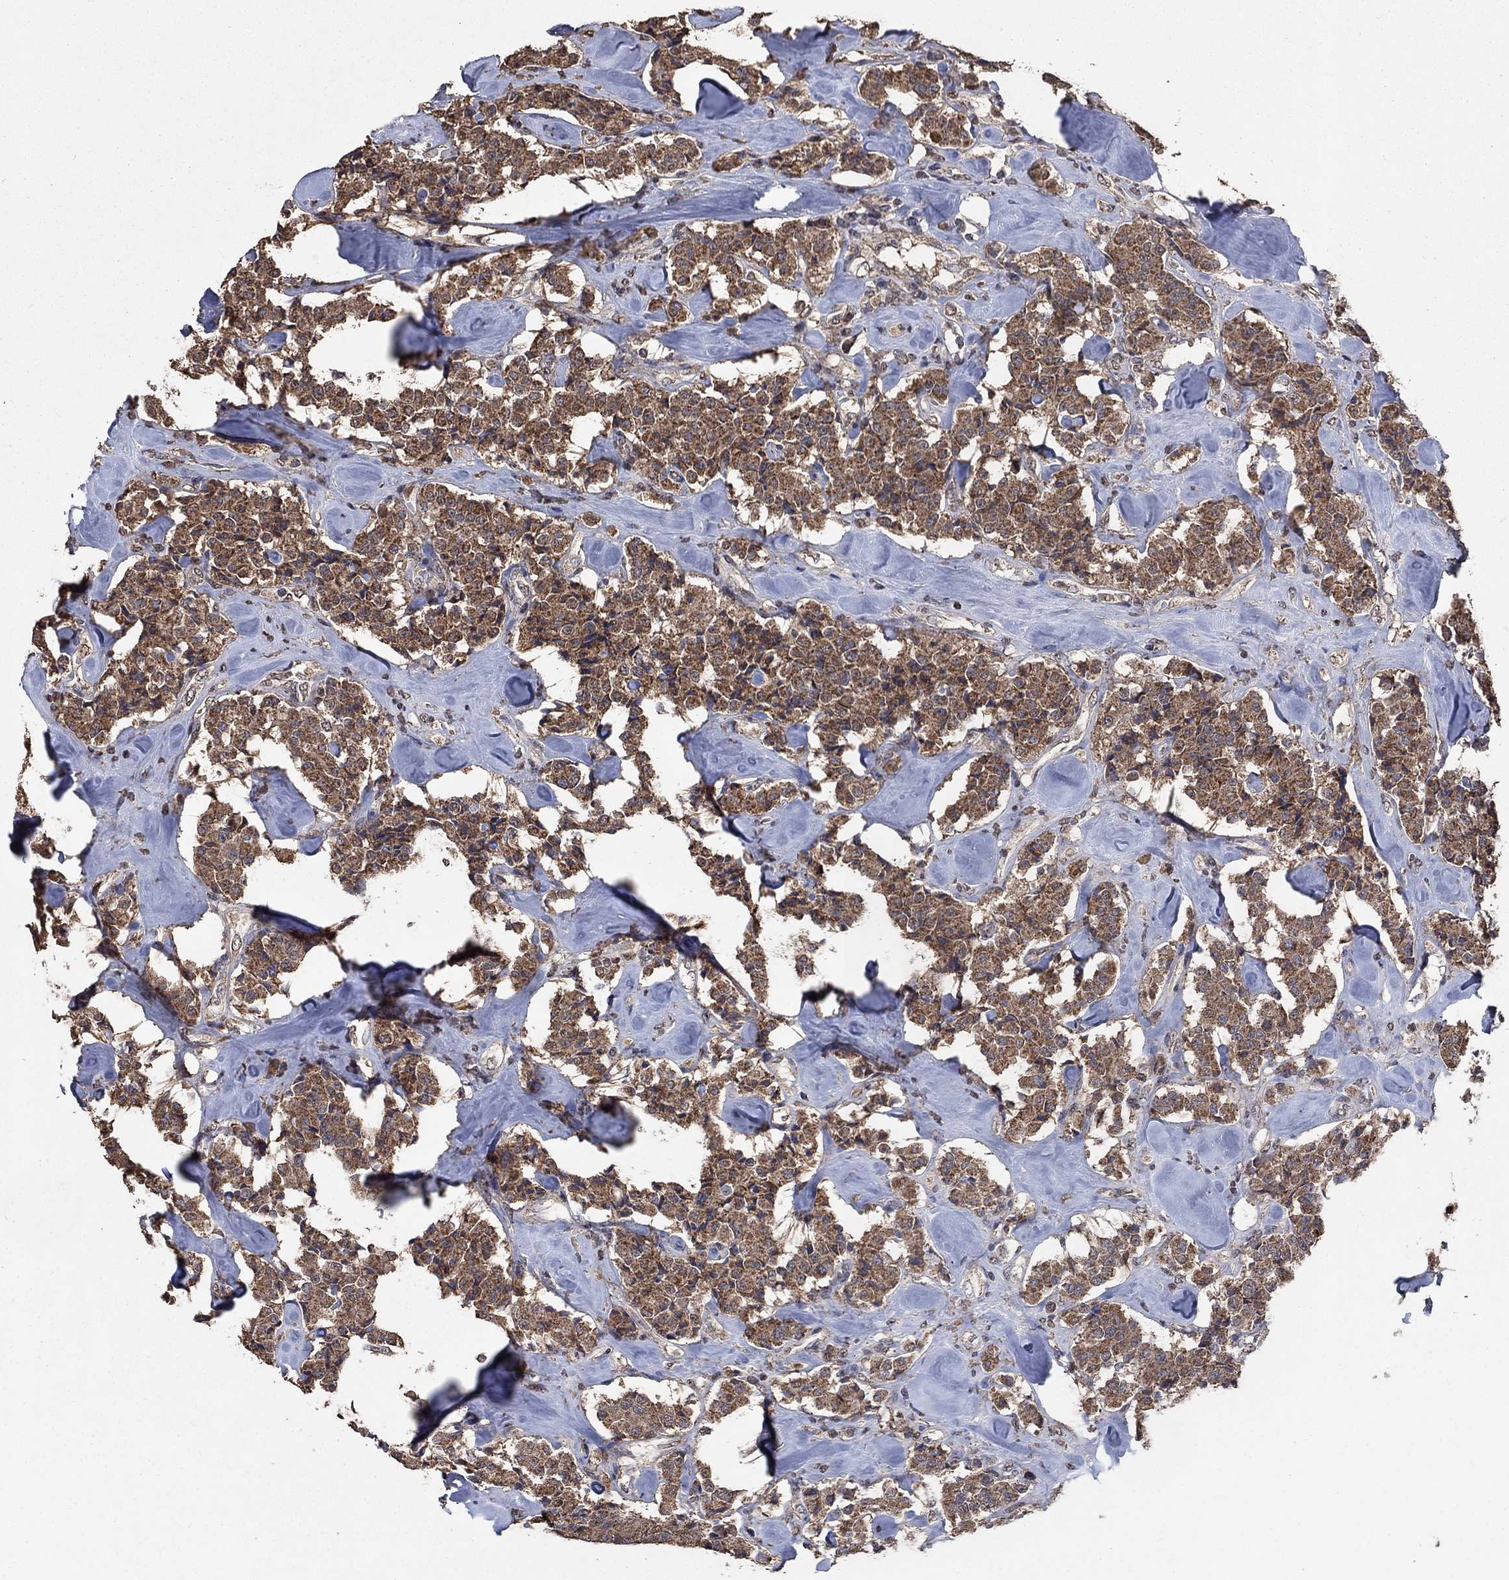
{"staining": {"intensity": "moderate", "quantity": ">75%", "location": "cytoplasmic/membranous"}, "tissue": "carcinoid", "cell_type": "Tumor cells", "image_type": "cancer", "snomed": [{"axis": "morphology", "description": "Carcinoid, malignant, NOS"}, {"axis": "topography", "description": "Pancreas"}], "caption": "A medium amount of moderate cytoplasmic/membranous positivity is present in approximately >75% of tumor cells in malignant carcinoid tissue.", "gene": "MRPS24", "patient": {"sex": "male", "age": 41}}